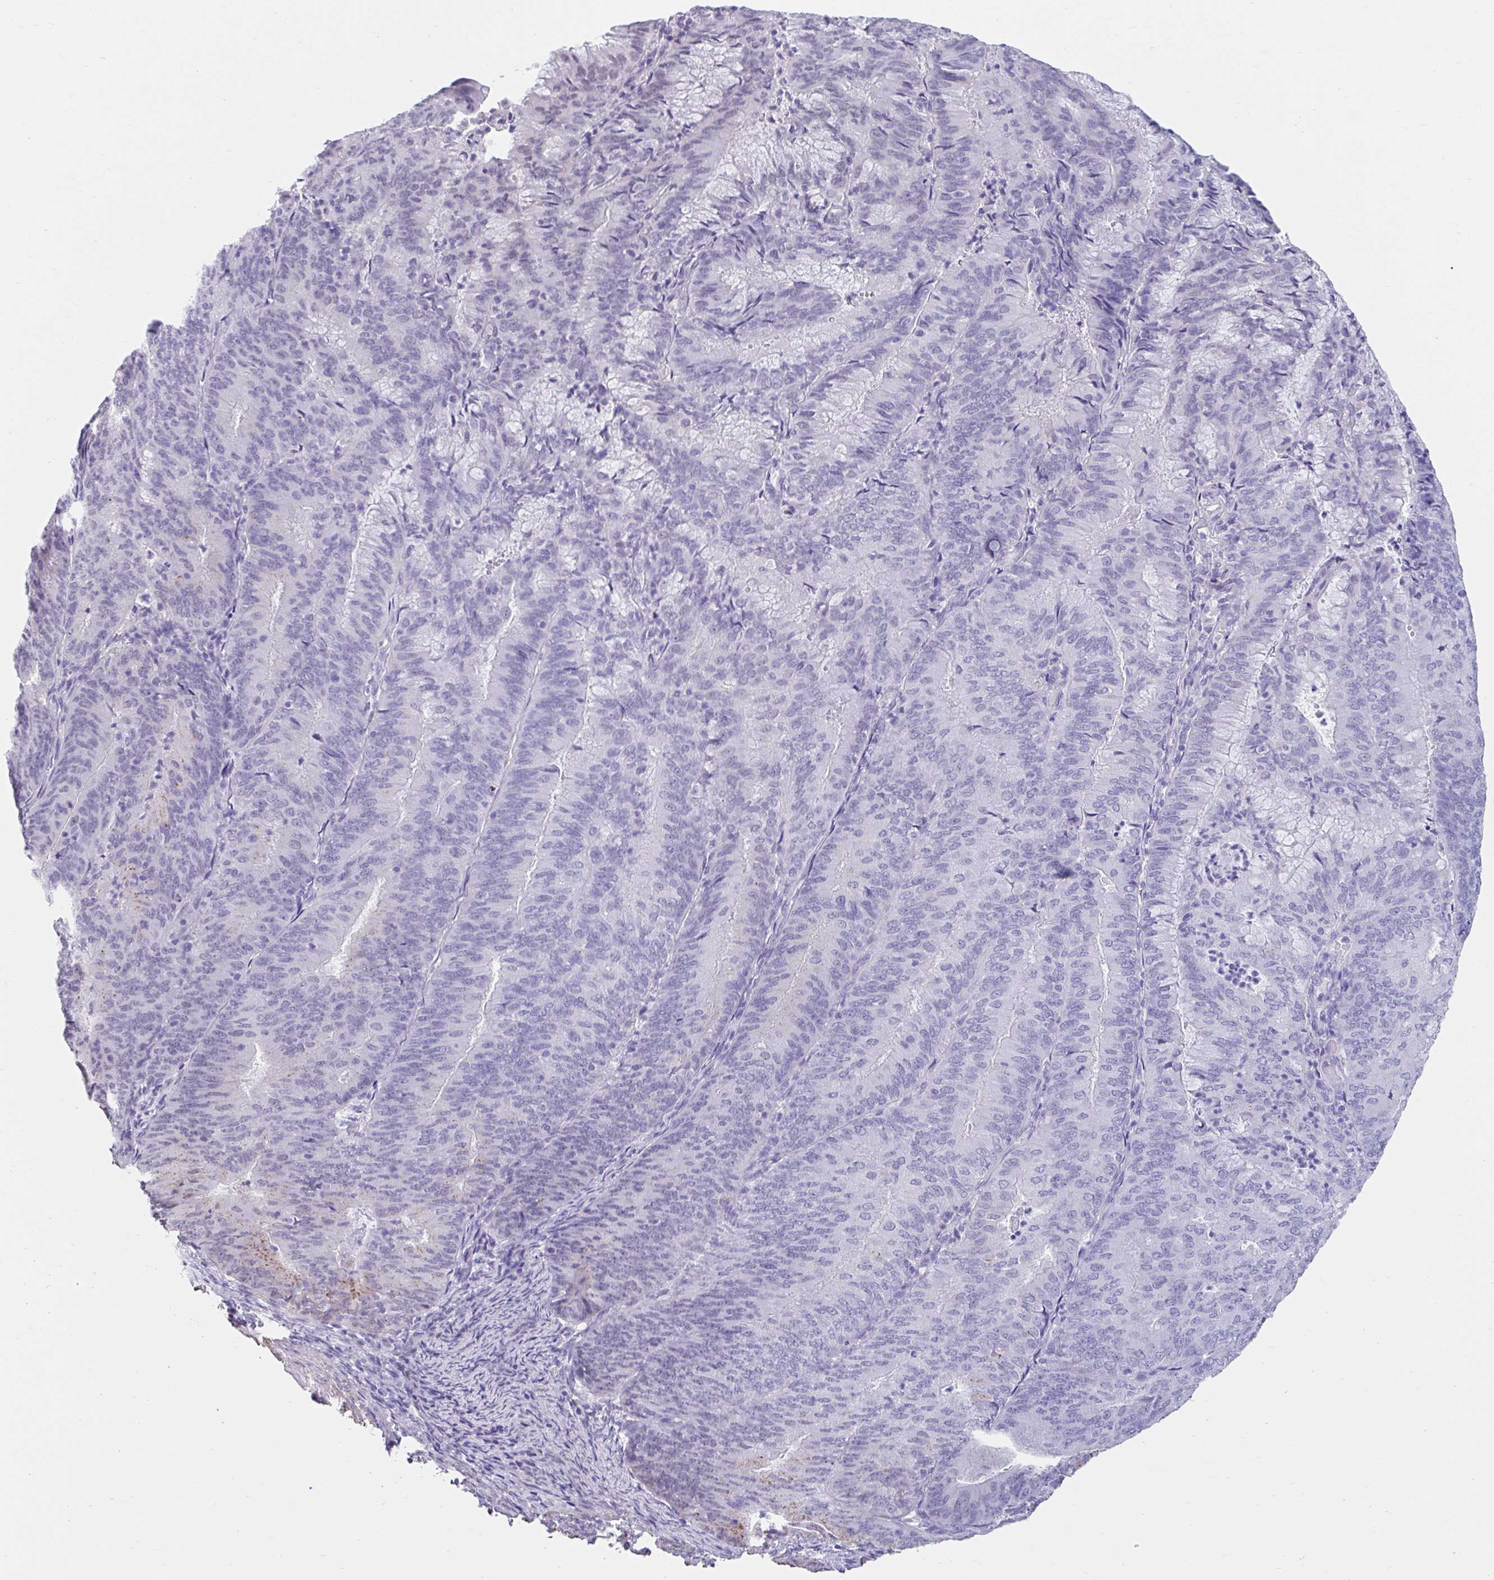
{"staining": {"intensity": "negative", "quantity": "none", "location": "none"}, "tissue": "endometrial cancer", "cell_type": "Tumor cells", "image_type": "cancer", "snomed": [{"axis": "morphology", "description": "Adenocarcinoma, NOS"}, {"axis": "topography", "description": "Endometrium"}], "caption": "Immunohistochemistry (IHC) of human endometrial adenocarcinoma displays no expression in tumor cells.", "gene": "DCAF17", "patient": {"sex": "female", "age": 57}}